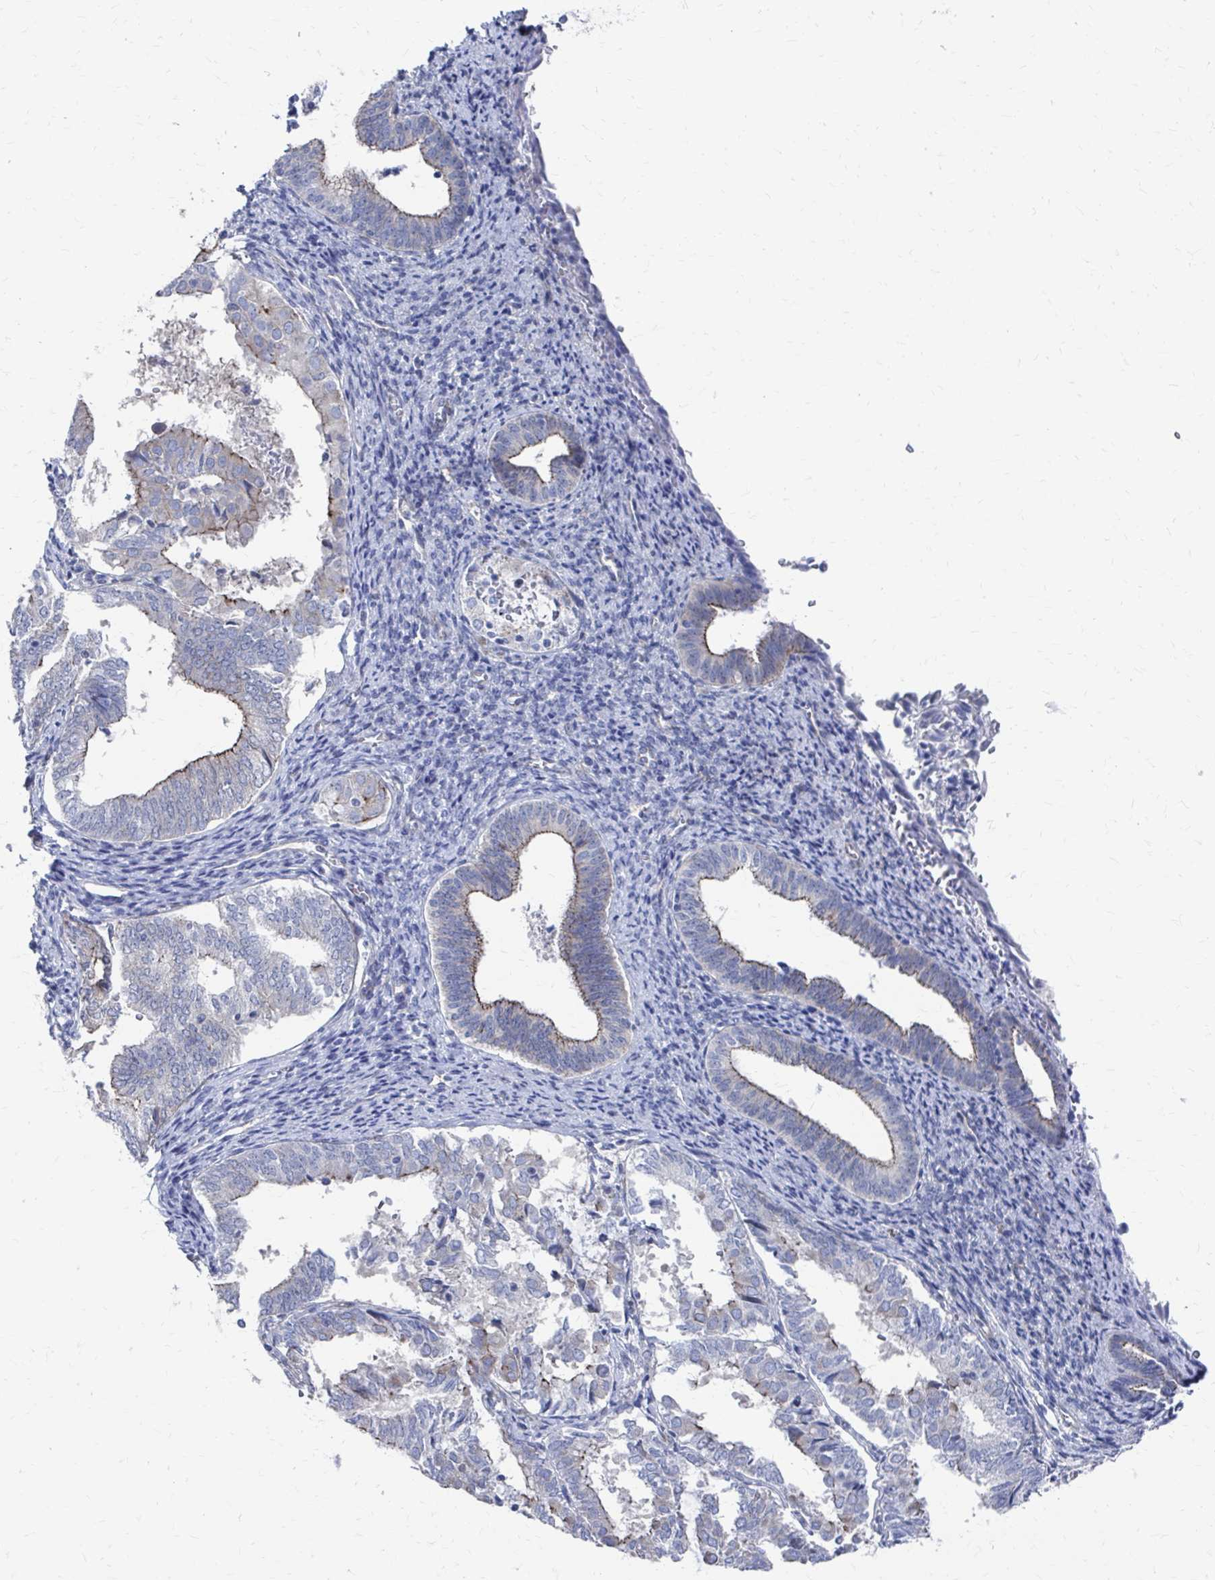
{"staining": {"intensity": "negative", "quantity": "none", "location": "none"}, "tissue": "endometrium", "cell_type": "Cells in endometrial stroma", "image_type": "normal", "snomed": [{"axis": "morphology", "description": "Normal tissue, NOS"}, {"axis": "topography", "description": "Endometrium"}], "caption": "This photomicrograph is of unremarkable endometrium stained with IHC to label a protein in brown with the nuclei are counter-stained blue. There is no staining in cells in endometrial stroma.", "gene": "PLEKHG7", "patient": {"sex": "female", "age": 50}}